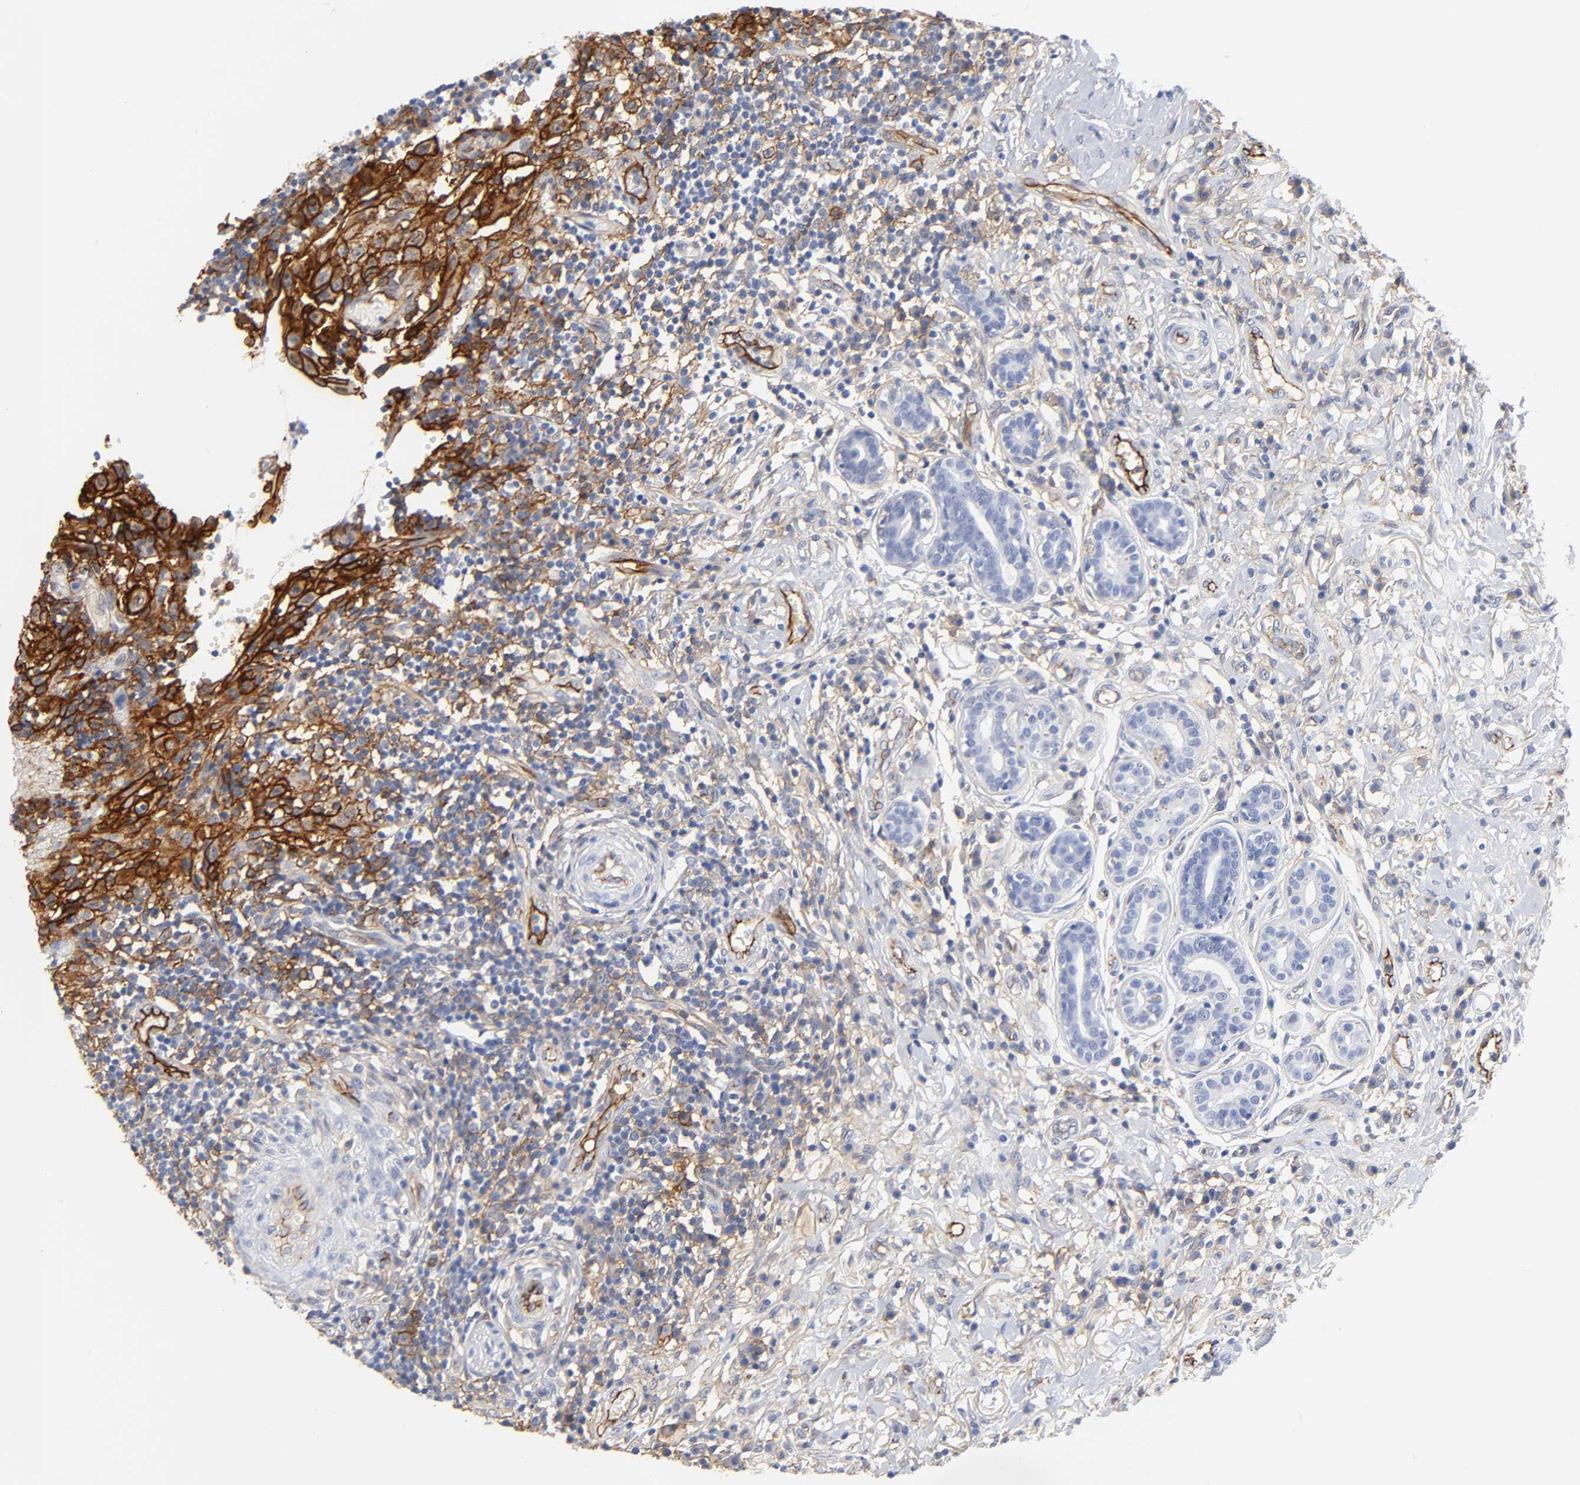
{"staining": {"intensity": "strong", "quantity": ">75%", "location": "cytoplasmic/membranous"}, "tissue": "thyroid cancer", "cell_type": "Tumor cells", "image_type": "cancer", "snomed": [{"axis": "morphology", "description": "Carcinoma, NOS"}, {"axis": "topography", "description": "Thyroid gland"}], "caption": "Thyroid cancer stained with a protein marker demonstrates strong staining in tumor cells.", "gene": "ICAM1", "patient": {"sex": "female", "age": 77}}